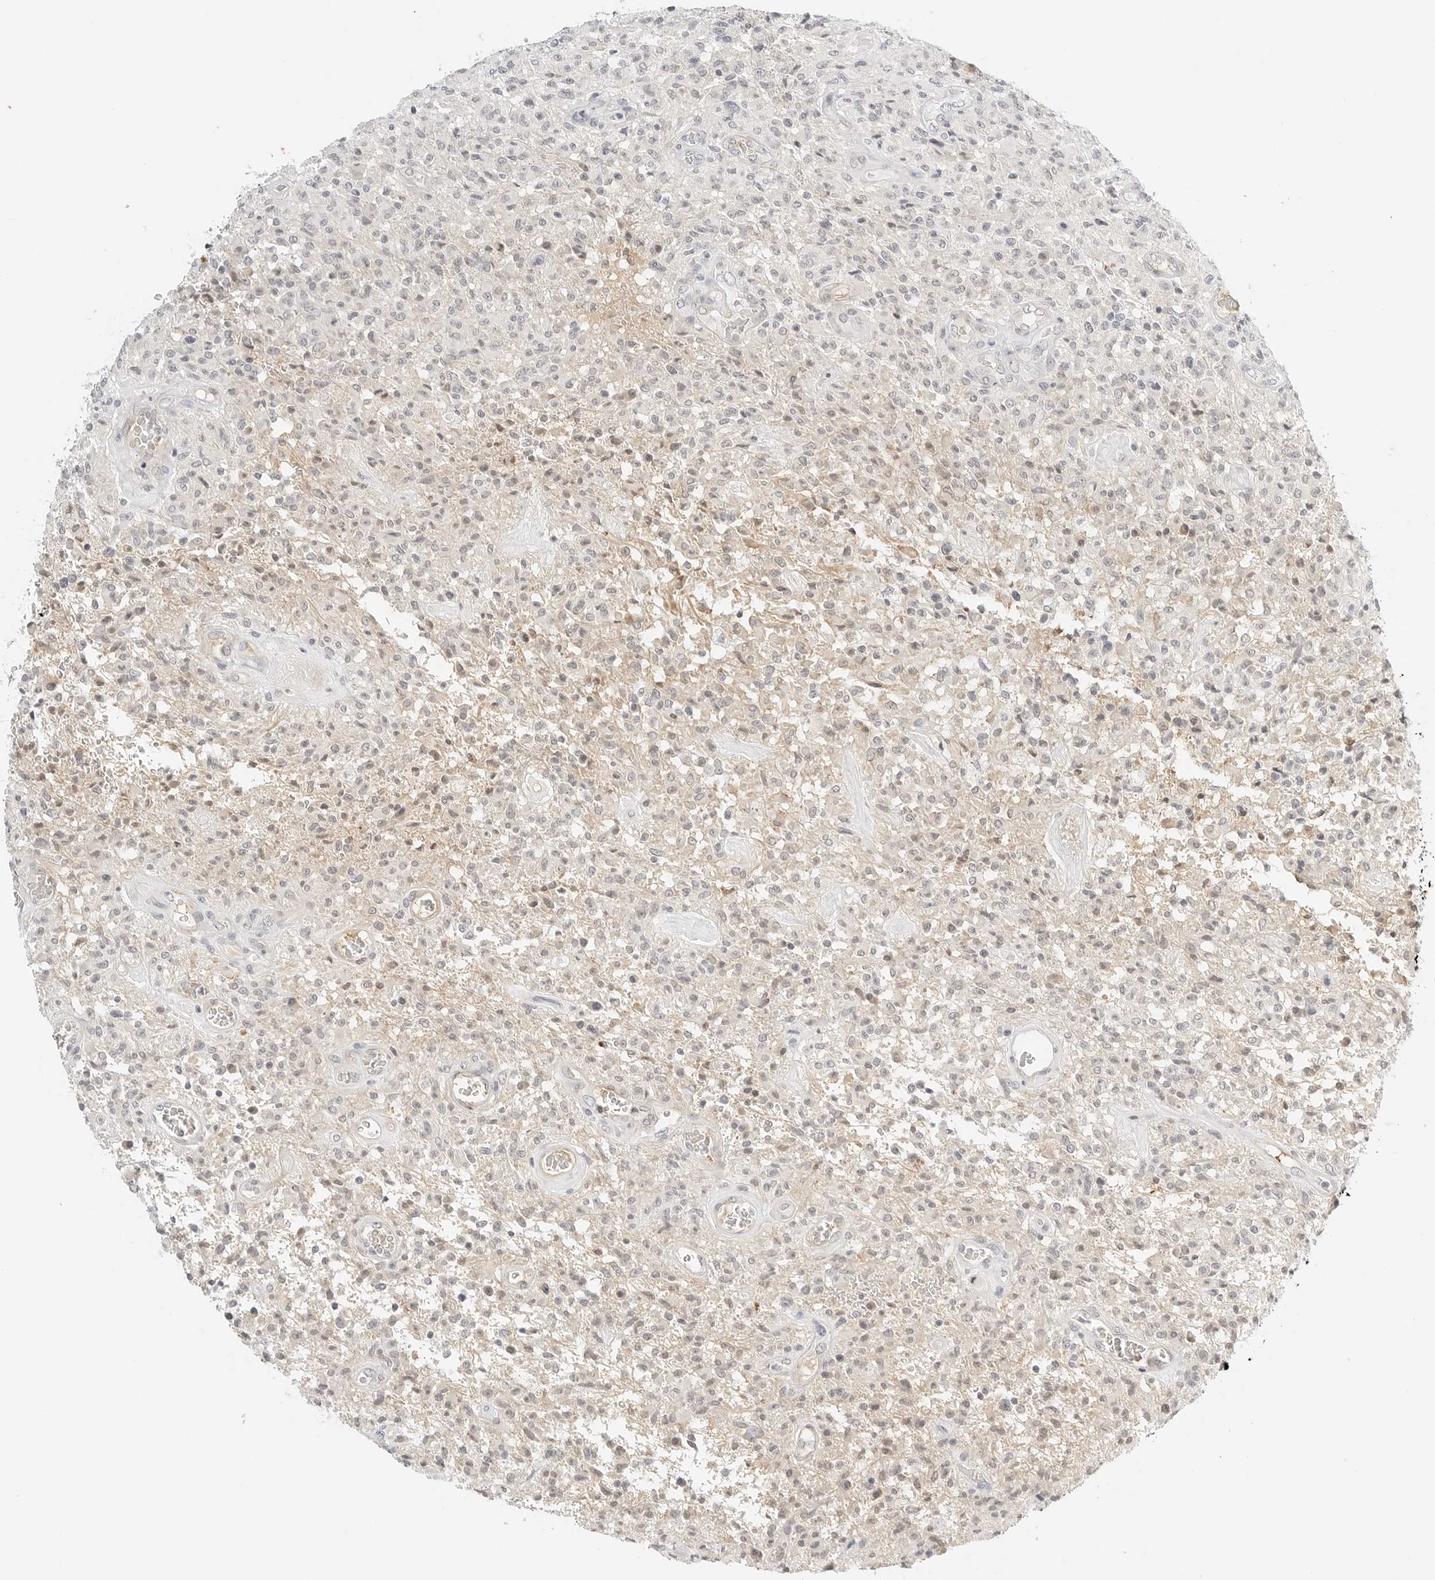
{"staining": {"intensity": "negative", "quantity": "none", "location": "none"}, "tissue": "glioma", "cell_type": "Tumor cells", "image_type": "cancer", "snomed": [{"axis": "morphology", "description": "Glioma, malignant, High grade"}, {"axis": "topography", "description": "Brain"}], "caption": "The micrograph exhibits no staining of tumor cells in malignant high-grade glioma.", "gene": "PKDCC", "patient": {"sex": "female", "age": 57}}